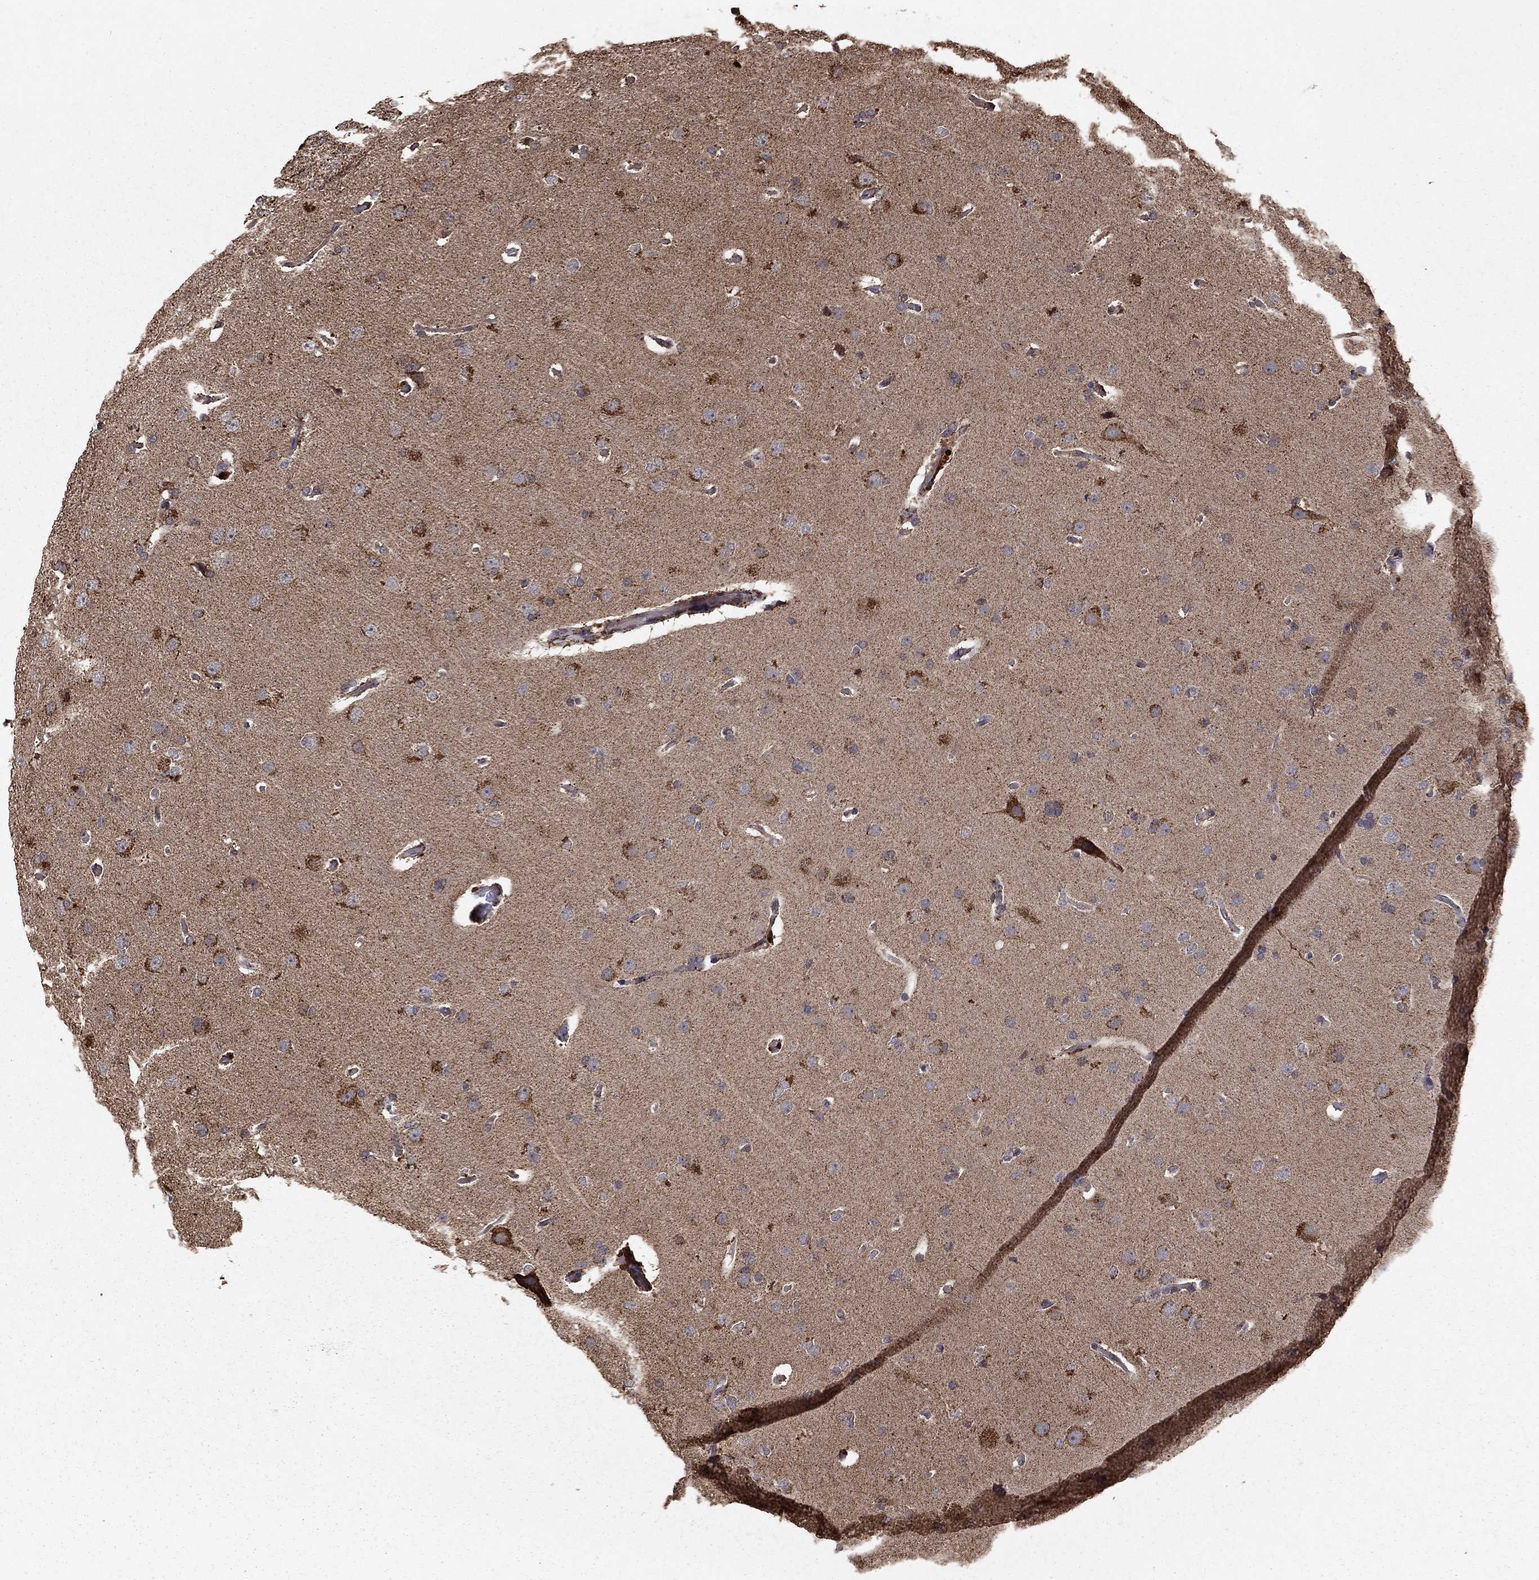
{"staining": {"intensity": "strong", "quantity": "<25%", "location": "cytoplasmic/membranous"}, "tissue": "glioma", "cell_type": "Tumor cells", "image_type": "cancer", "snomed": [{"axis": "morphology", "description": "Glioma, malignant, Low grade"}, {"axis": "topography", "description": "Brain"}], "caption": "Strong cytoplasmic/membranous positivity is appreciated in about <25% of tumor cells in malignant low-grade glioma.", "gene": "ACOT13", "patient": {"sex": "male", "age": 41}}